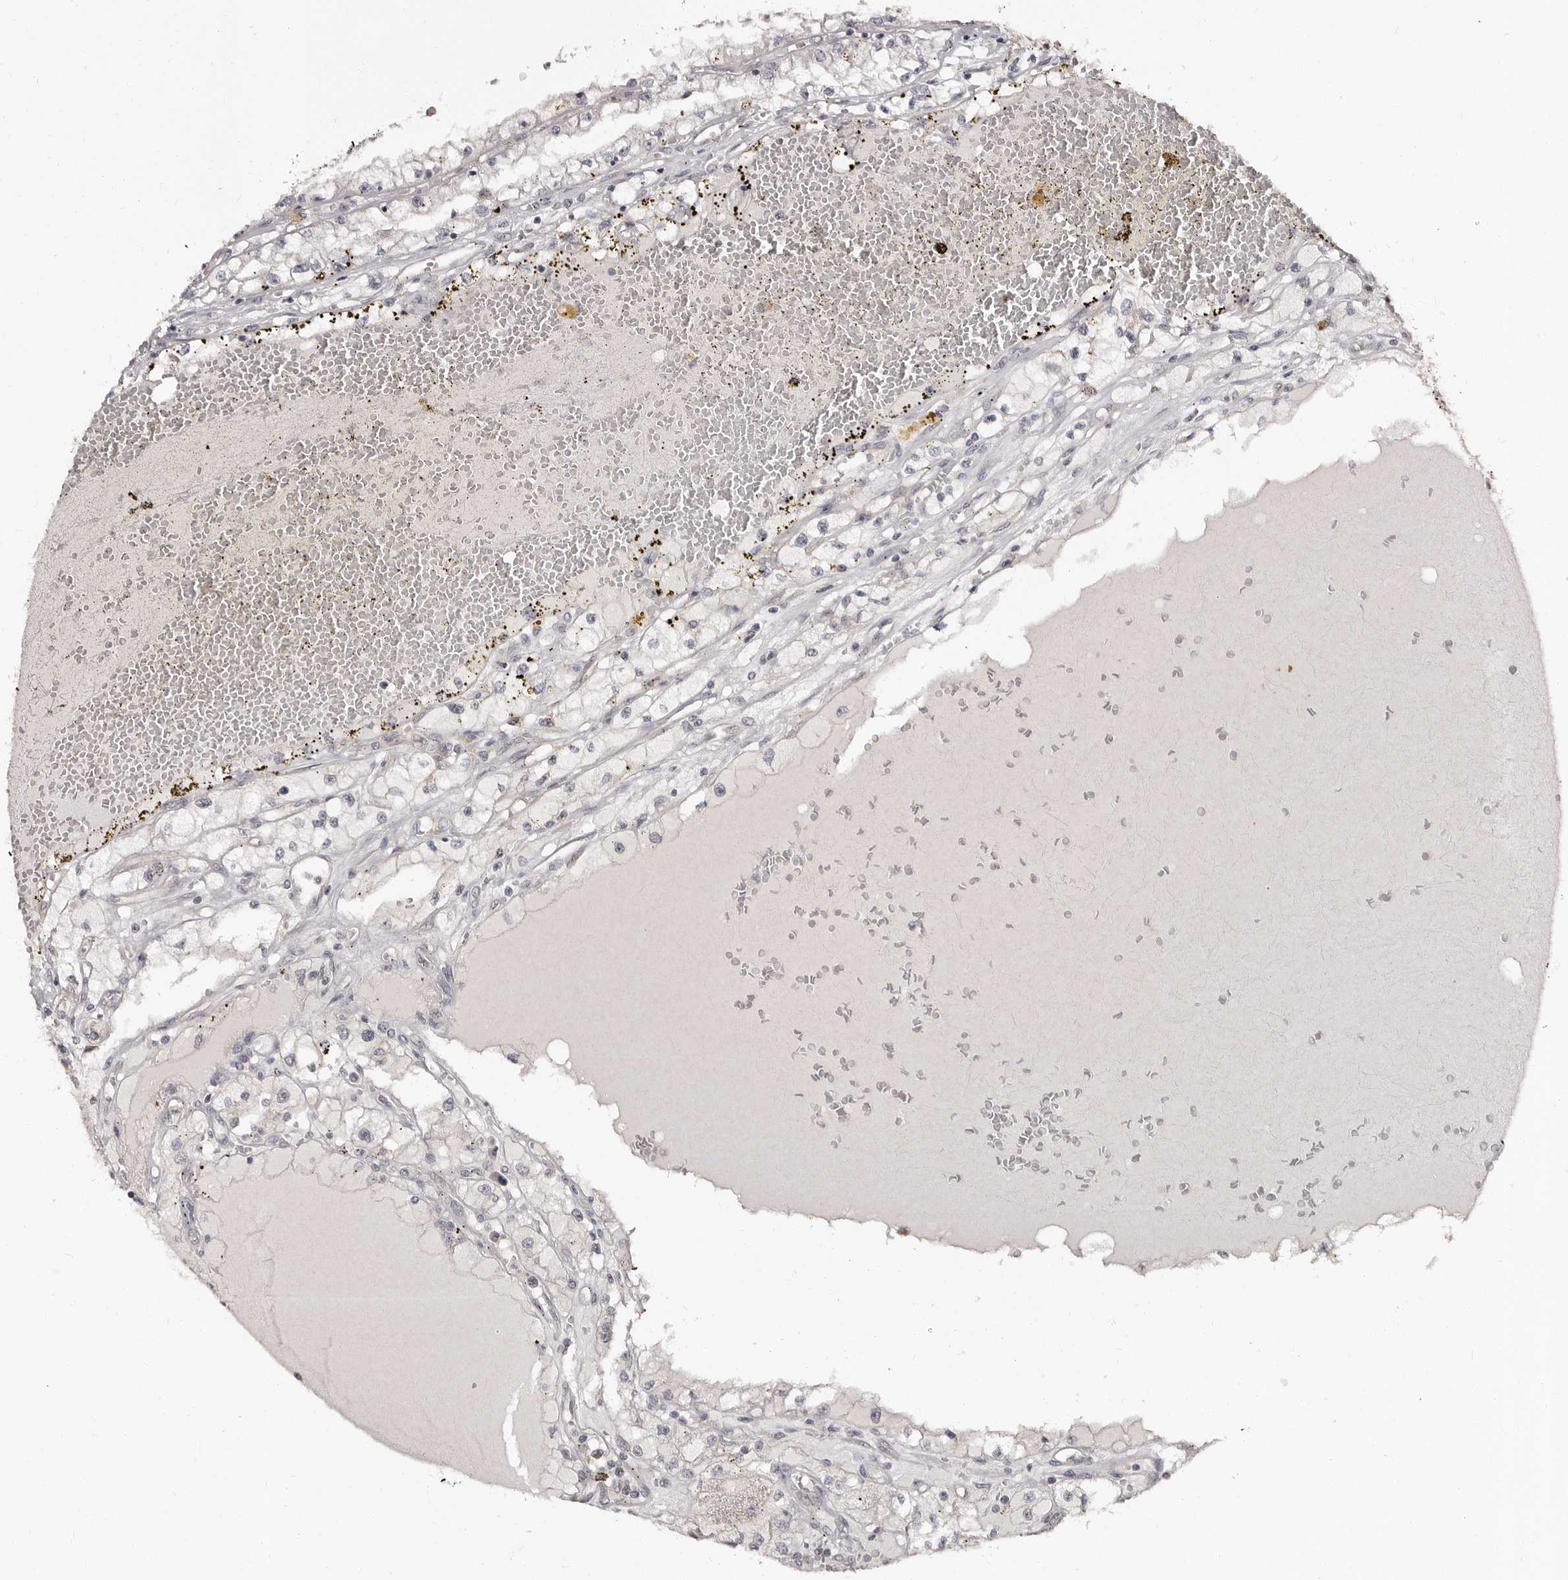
{"staining": {"intensity": "negative", "quantity": "none", "location": "none"}, "tissue": "renal cancer", "cell_type": "Tumor cells", "image_type": "cancer", "snomed": [{"axis": "morphology", "description": "Adenocarcinoma, NOS"}, {"axis": "topography", "description": "Kidney"}], "caption": "The micrograph reveals no significant positivity in tumor cells of renal cancer.", "gene": "TBC1D22B", "patient": {"sex": "male", "age": 56}}